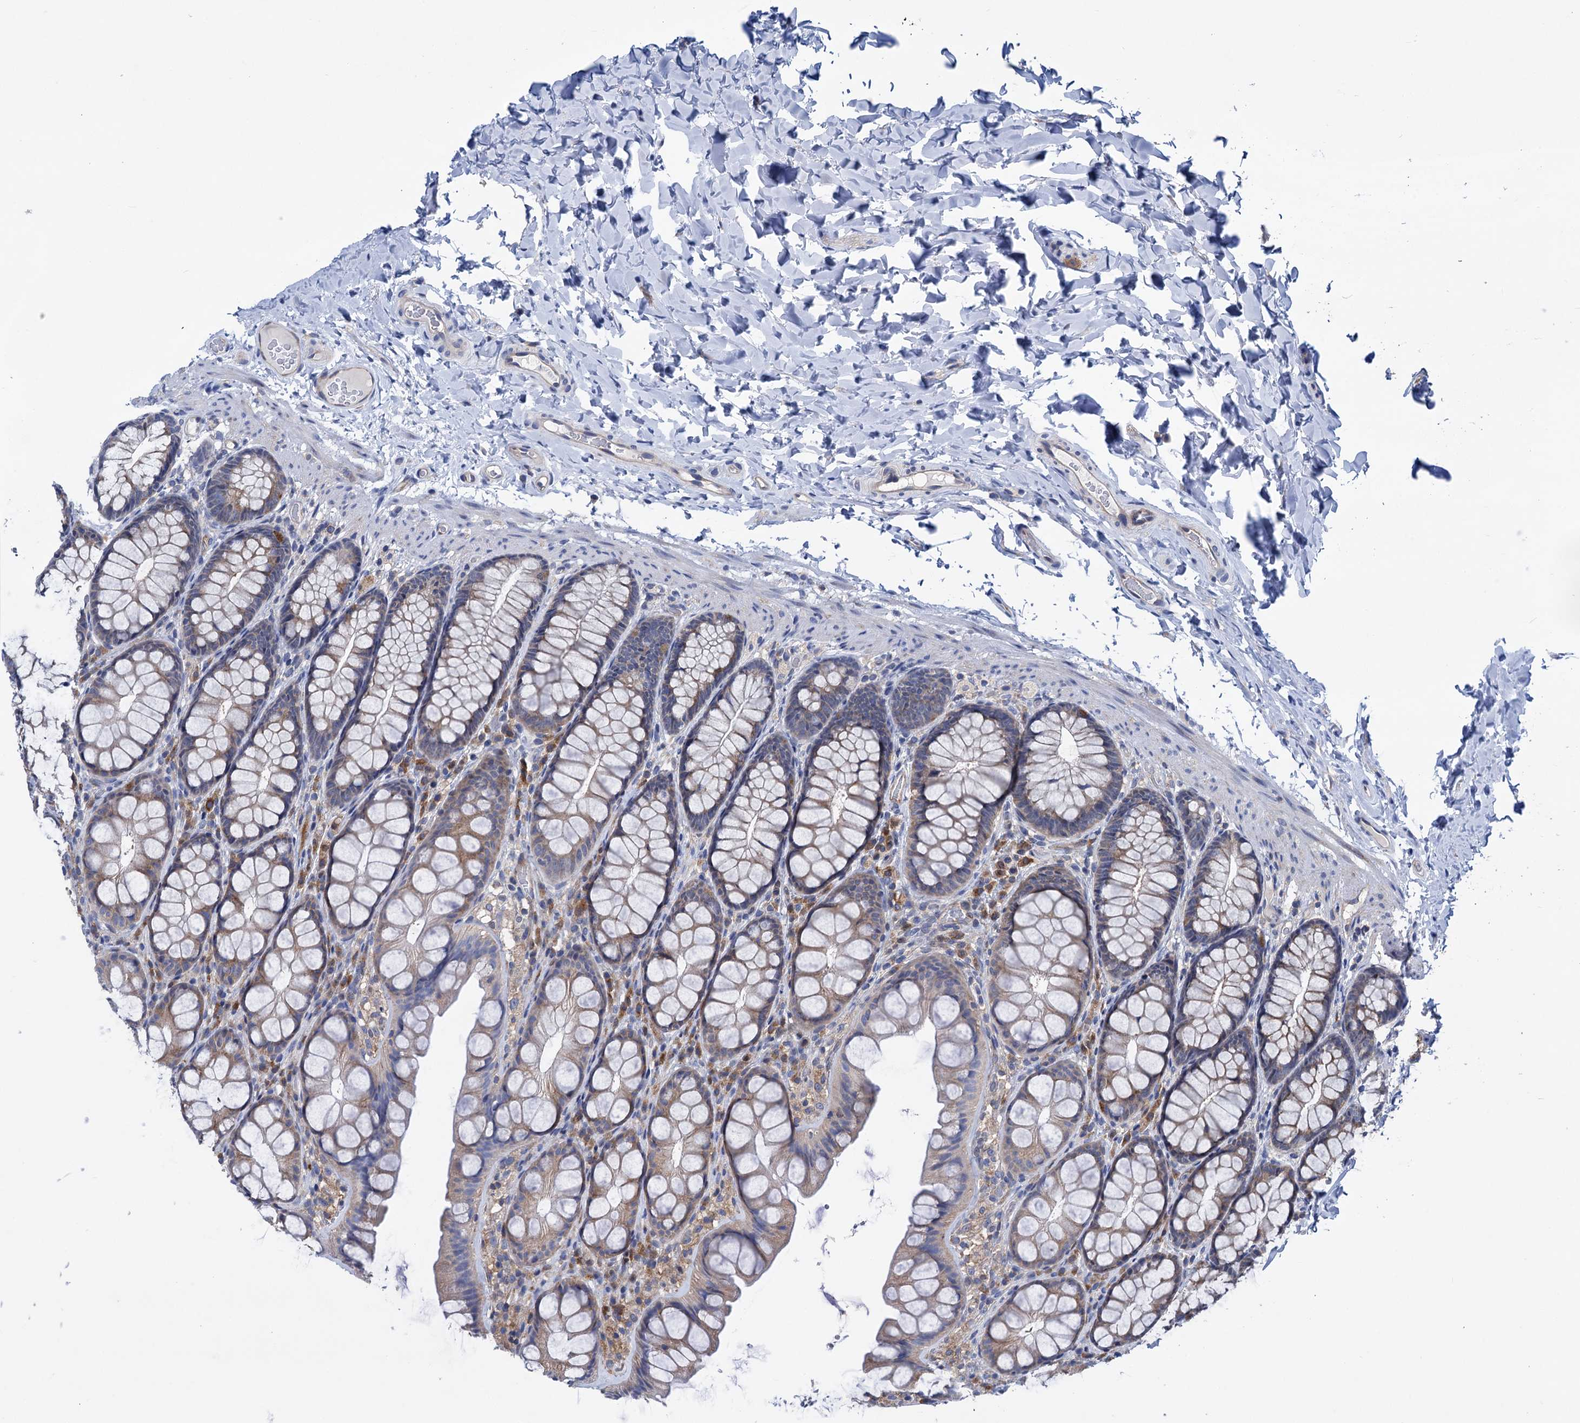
{"staining": {"intensity": "weak", "quantity": ">75%", "location": "cytoplasmic/membranous"}, "tissue": "colon", "cell_type": "Endothelial cells", "image_type": "normal", "snomed": [{"axis": "morphology", "description": "Normal tissue, NOS"}, {"axis": "topography", "description": "Colon"}], "caption": "Weak cytoplasmic/membranous positivity for a protein is identified in approximately >75% of endothelial cells of benign colon using IHC.", "gene": "ZNRD2", "patient": {"sex": "male", "age": 47}}